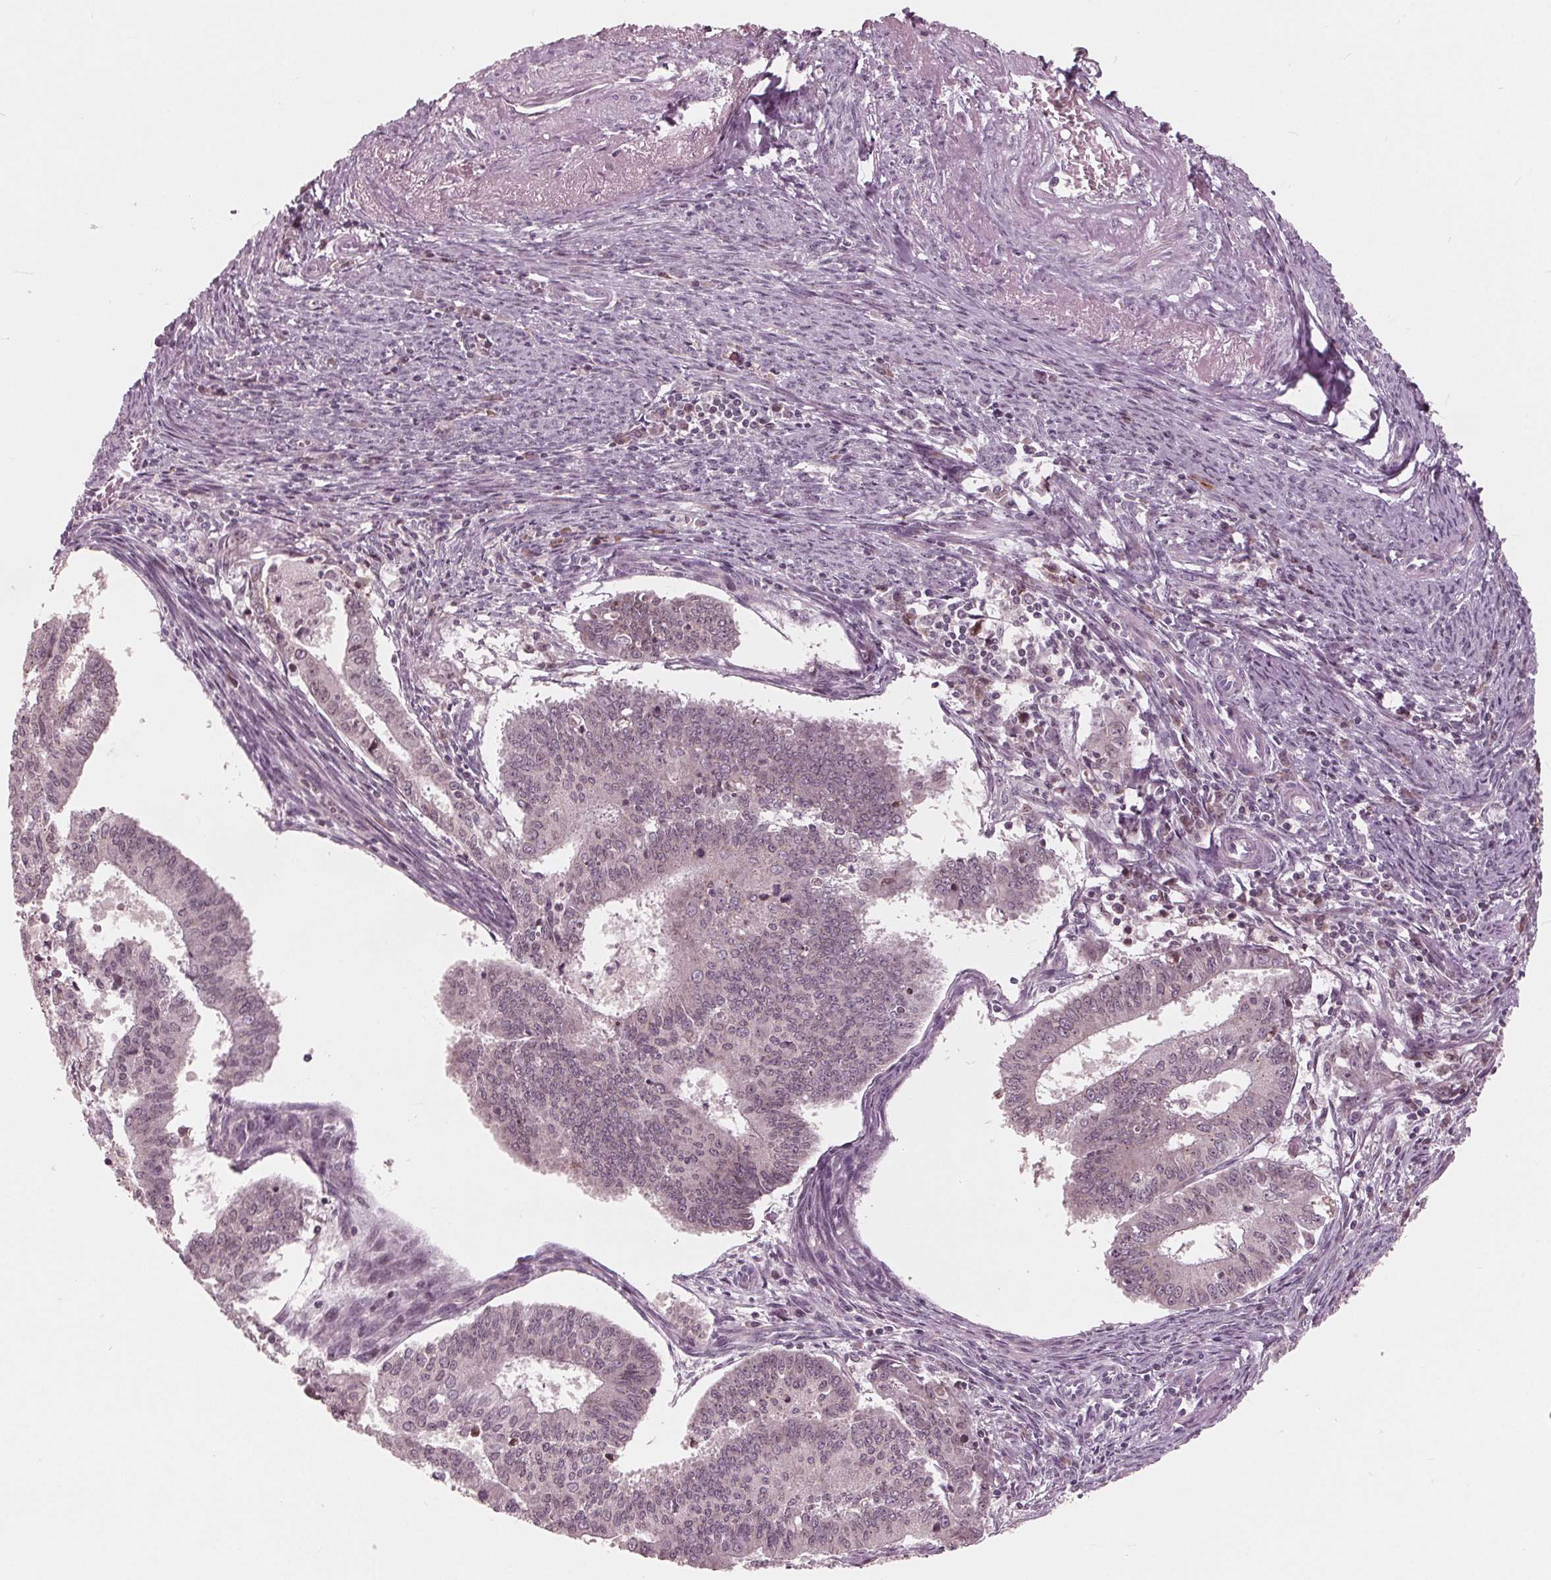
{"staining": {"intensity": "weak", "quantity": "<25%", "location": "cytoplasmic/membranous,nuclear"}, "tissue": "endometrial cancer", "cell_type": "Tumor cells", "image_type": "cancer", "snomed": [{"axis": "morphology", "description": "Adenocarcinoma, NOS"}, {"axis": "topography", "description": "Endometrium"}], "caption": "A photomicrograph of human endometrial cancer (adenocarcinoma) is negative for staining in tumor cells.", "gene": "NUP210", "patient": {"sex": "female", "age": 61}}